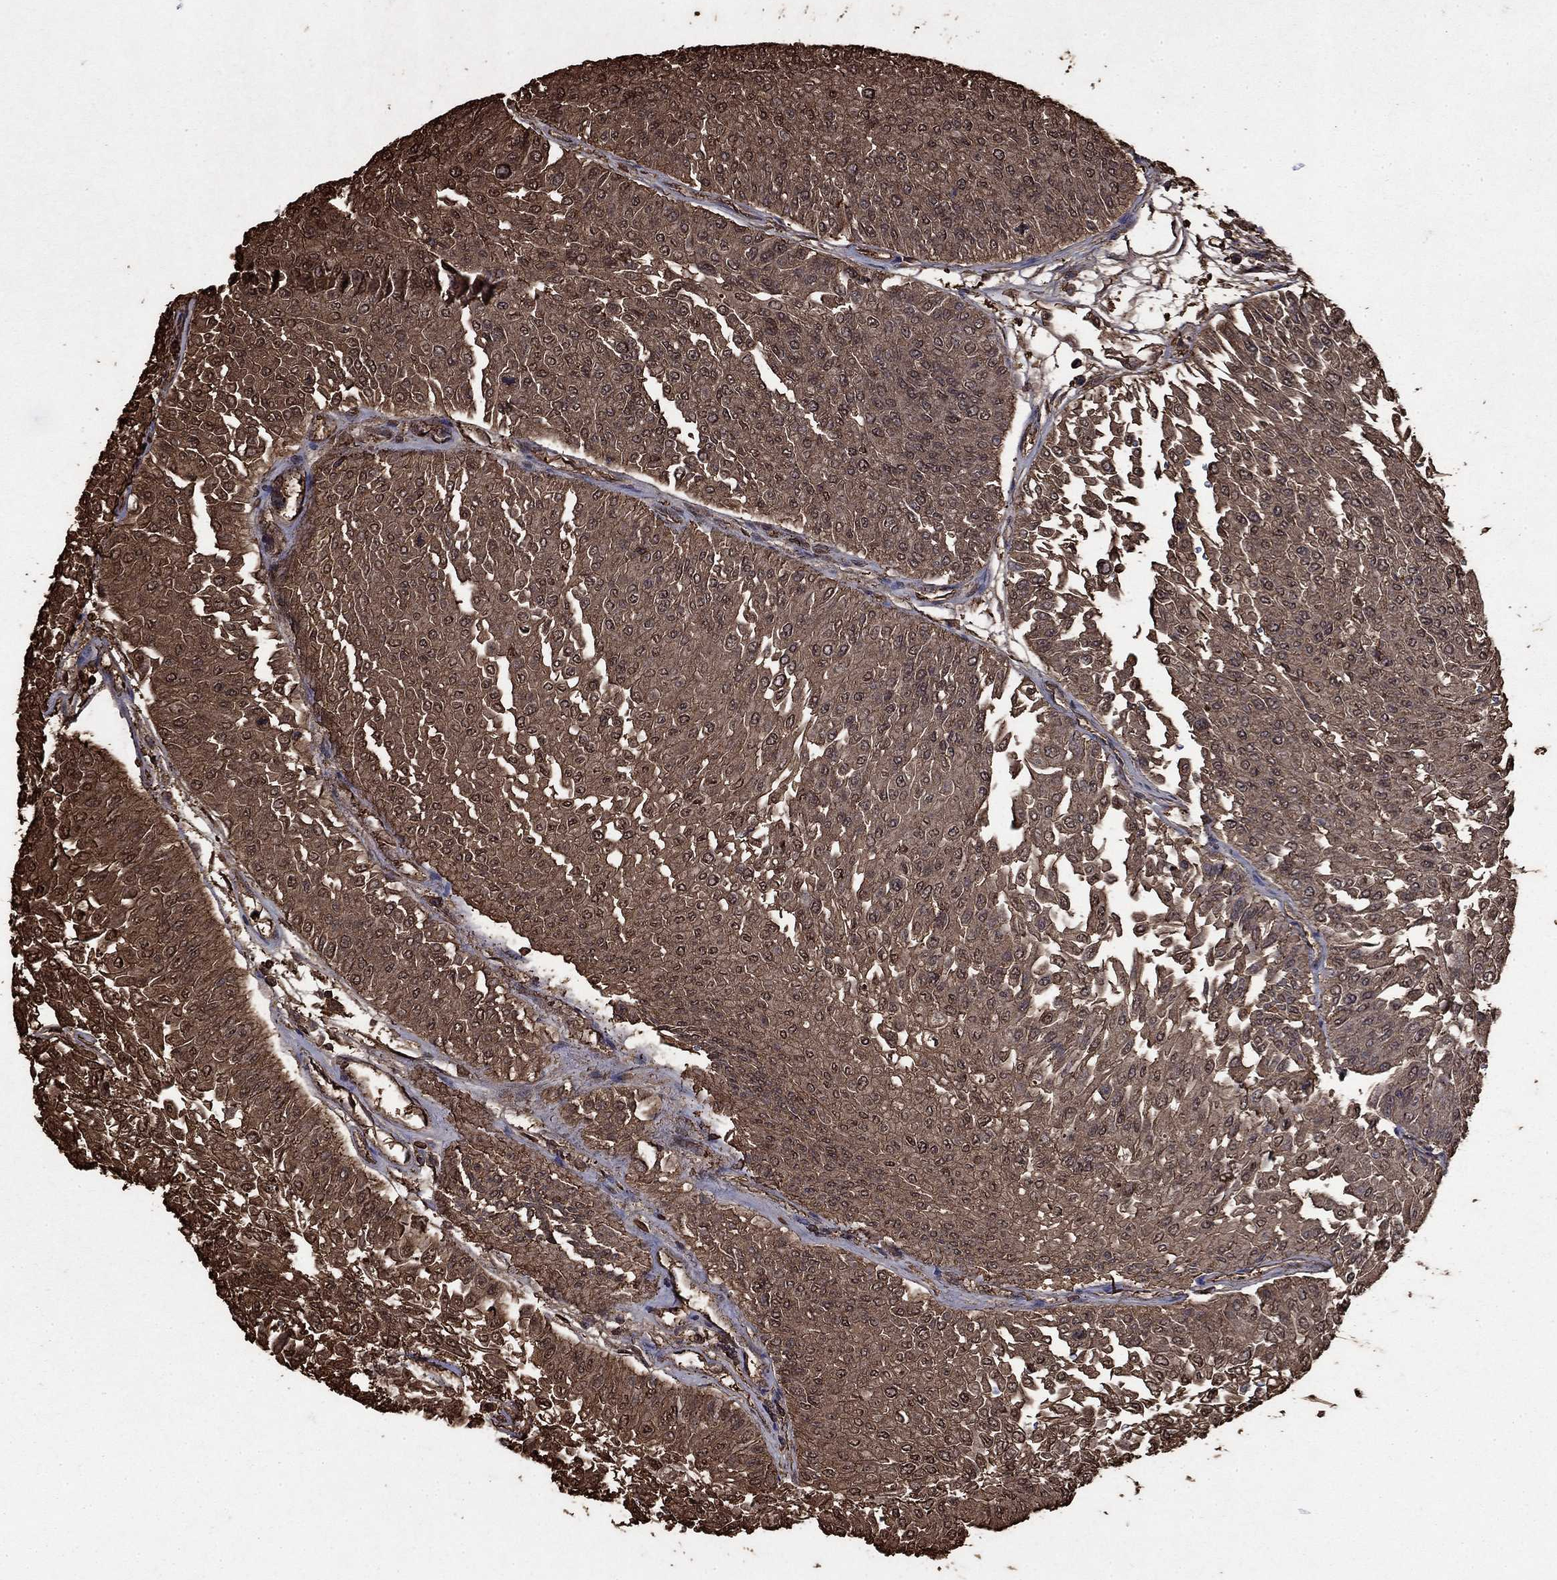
{"staining": {"intensity": "moderate", "quantity": "25%-75%", "location": "cytoplasmic/membranous"}, "tissue": "urothelial cancer", "cell_type": "Tumor cells", "image_type": "cancer", "snomed": [{"axis": "morphology", "description": "Urothelial carcinoma, Low grade"}, {"axis": "topography", "description": "Urinary bladder"}], "caption": "Urothelial cancer tissue reveals moderate cytoplasmic/membranous expression in about 25%-75% of tumor cells, visualized by immunohistochemistry.", "gene": "GAPDH", "patient": {"sex": "male", "age": 67}}